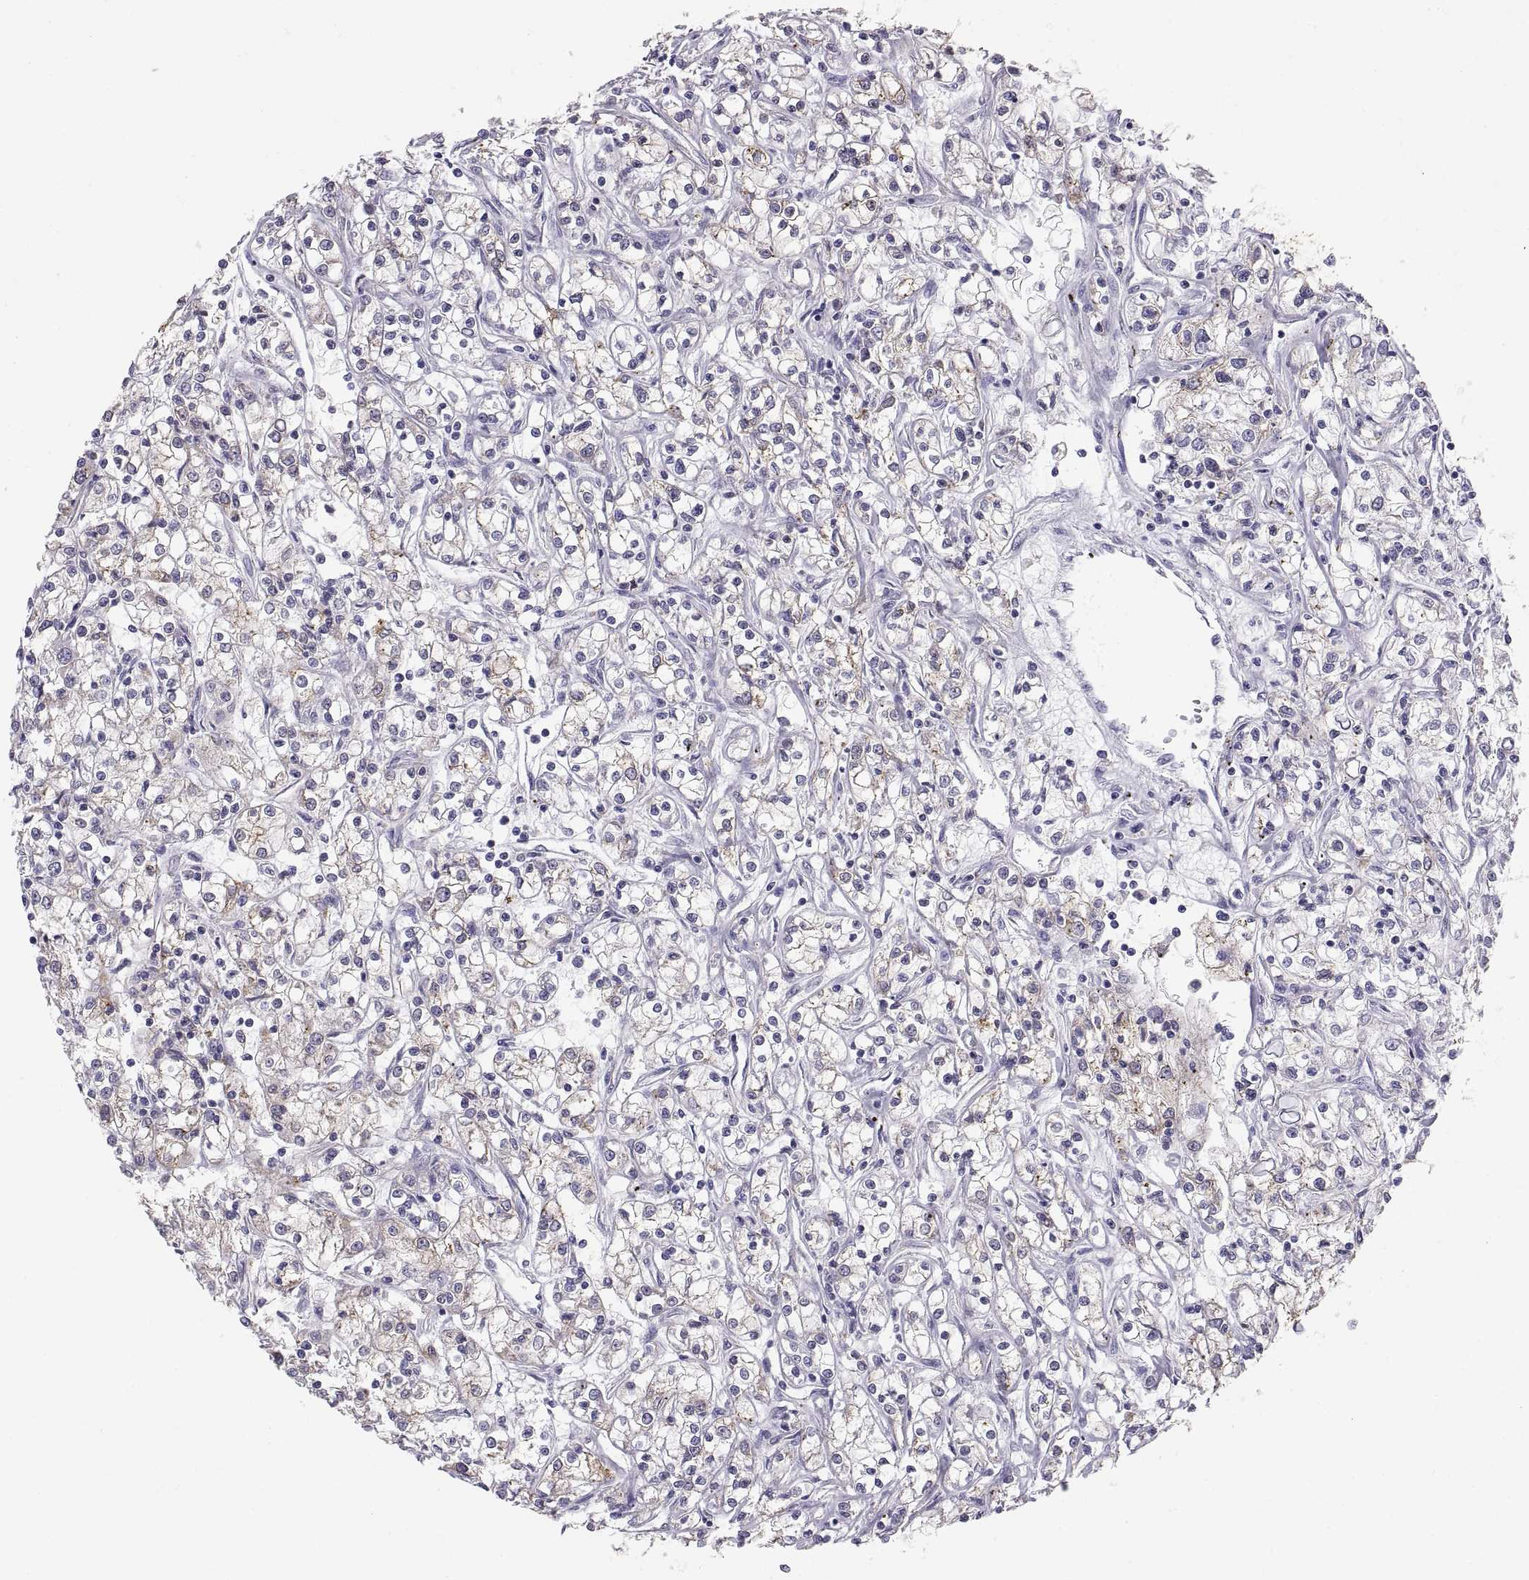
{"staining": {"intensity": "moderate", "quantity": "<25%", "location": "cytoplasmic/membranous"}, "tissue": "renal cancer", "cell_type": "Tumor cells", "image_type": "cancer", "snomed": [{"axis": "morphology", "description": "Adenocarcinoma, NOS"}, {"axis": "topography", "description": "Kidney"}], "caption": "Immunohistochemical staining of renal cancer (adenocarcinoma) shows low levels of moderate cytoplasmic/membranous protein staining in about <25% of tumor cells.", "gene": "ERO1A", "patient": {"sex": "female", "age": 59}}